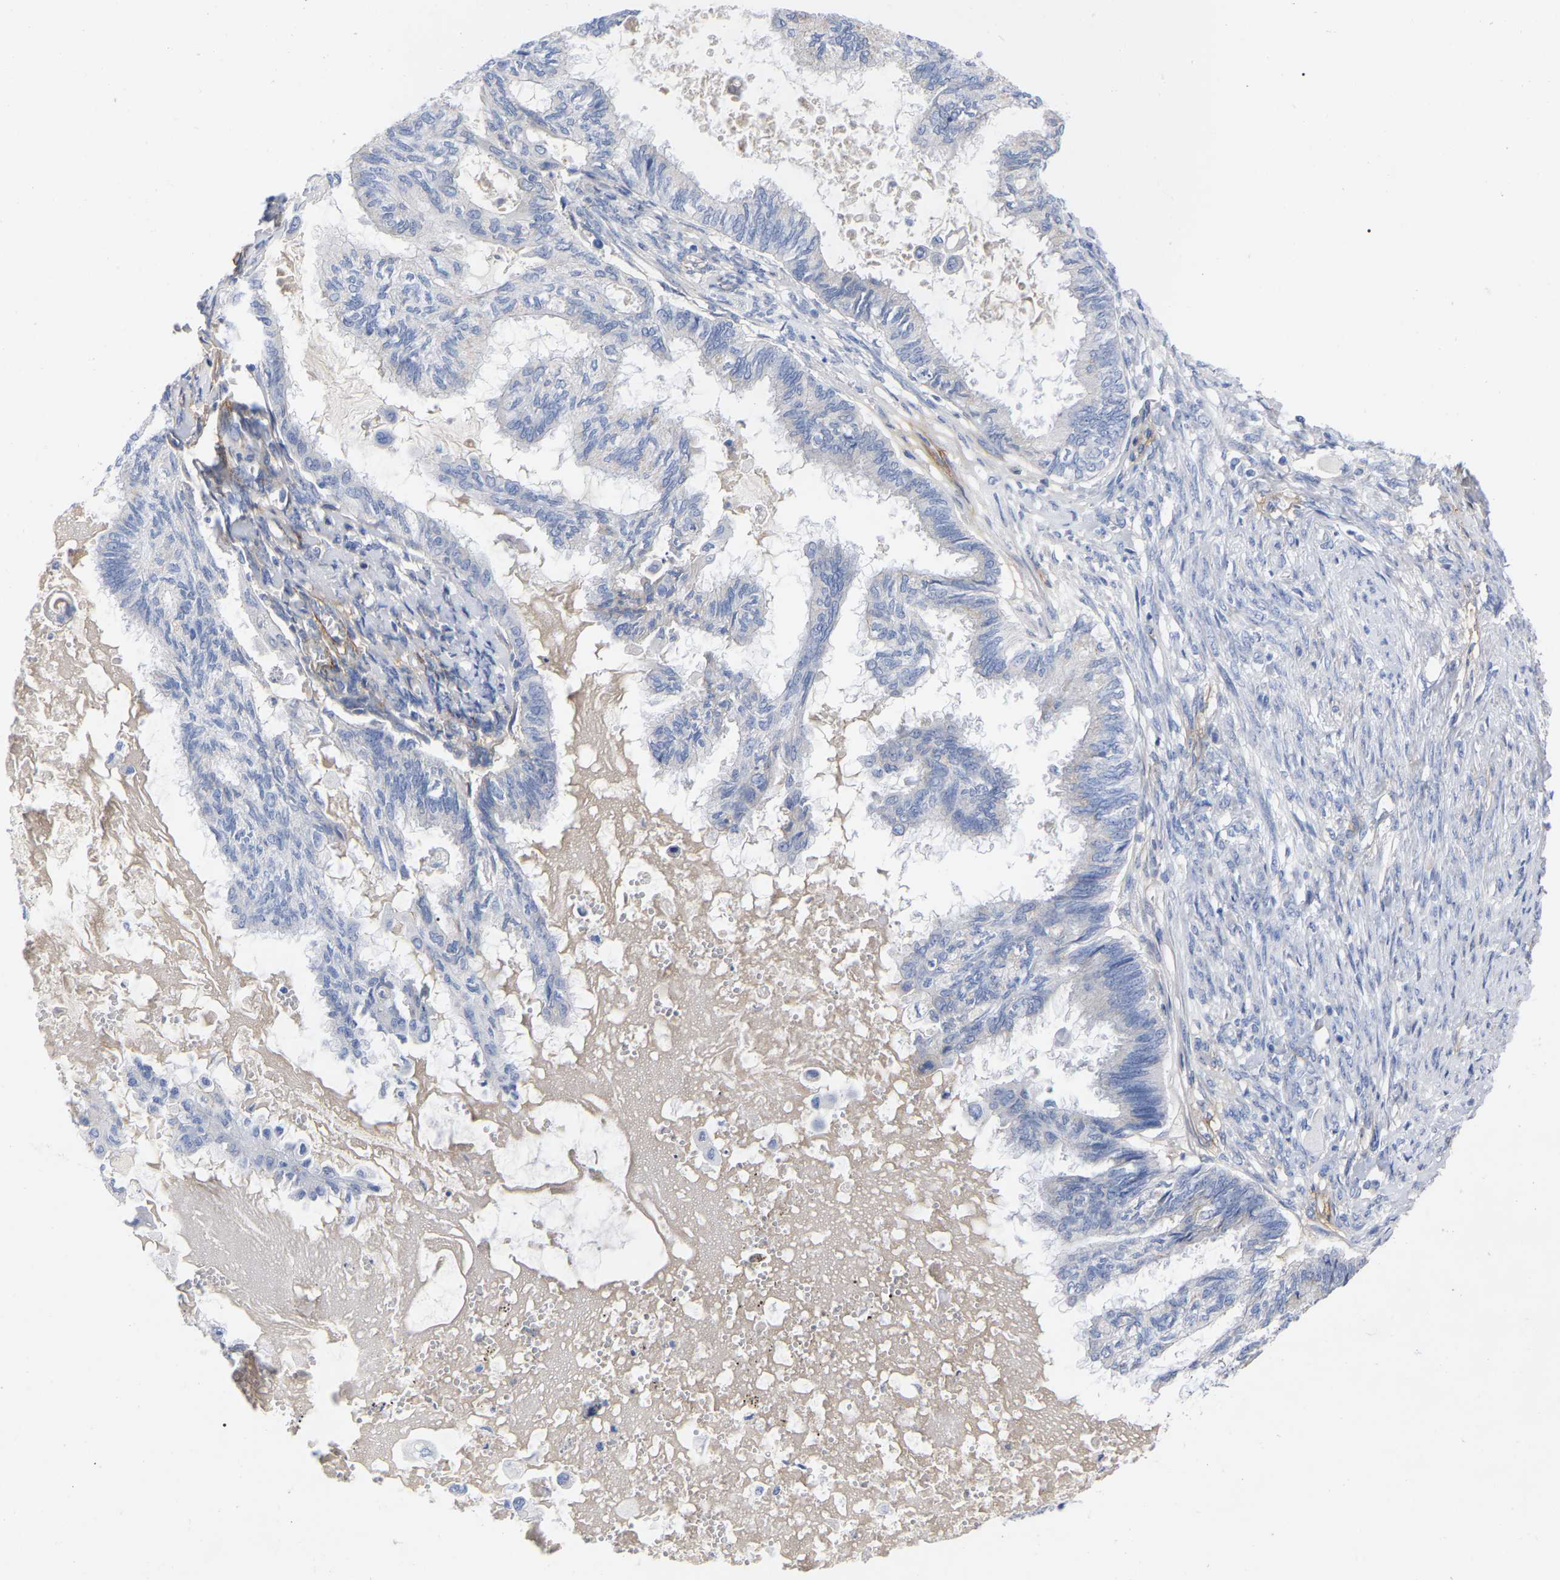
{"staining": {"intensity": "negative", "quantity": "none", "location": "none"}, "tissue": "cervical cancer", "cell_type": "Tumor cells", "image_type": "cancer", "snomed": [{"axis": "morphology", "description": "Normal tissue, NOS"}, {"axis": "morphology", "description": "Adenocarcinoma, NOS"}, {"axis": "topography", "description": "Cervix"}, {"axis": "topography", "description": "Endometrium"}], "caption": "An immunohistochemistry photomicrograph of cervical cancer (adenocarcinoma) is shown. There is no staining in tumor cells of cervical cancer (adenocarcinoma).", "gene": "HAPLN1", "patient": {"sex": "female", "age": 86}}